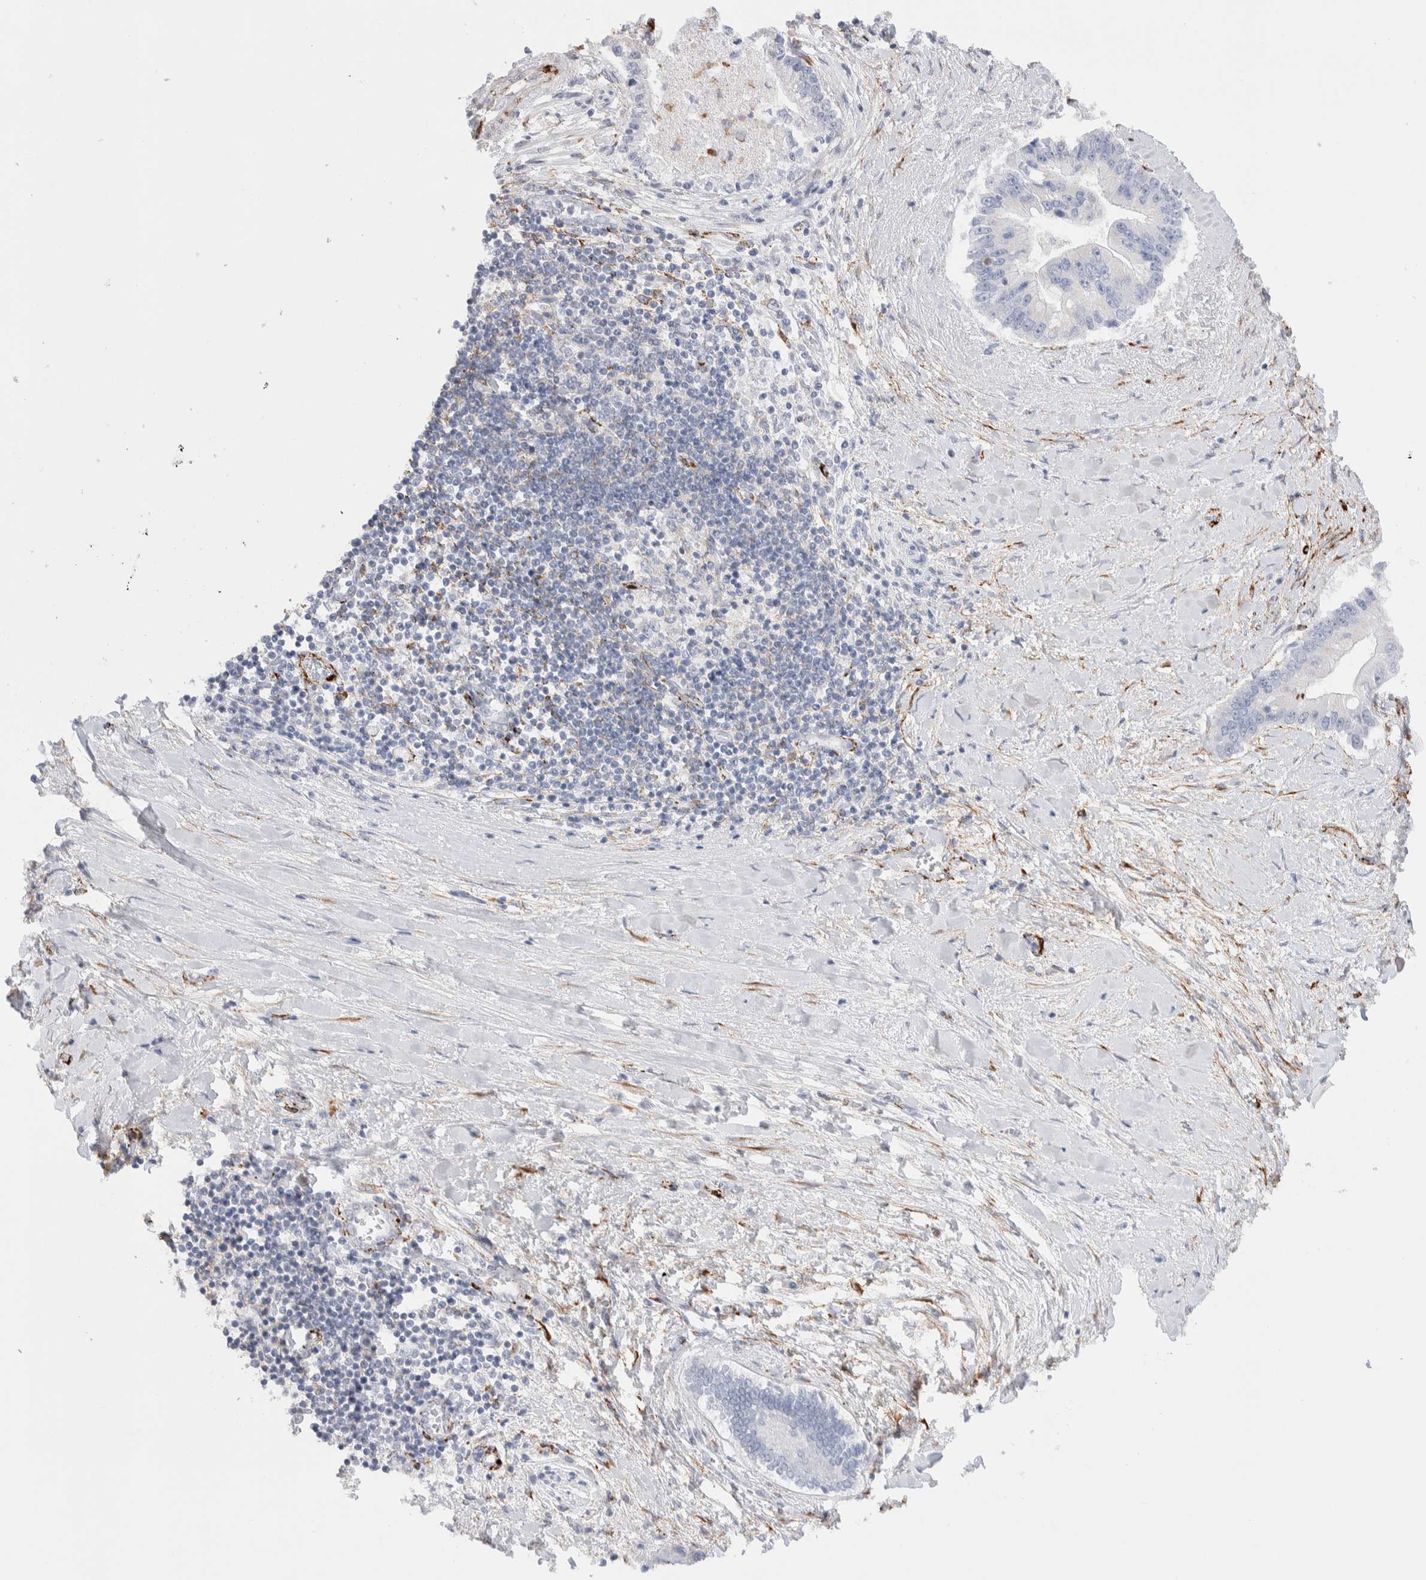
{"staining": {"intensity": "negative", "quantity": "none", "location": "none"}, "tissue": "liver cancer", "cell_type": "Tumor cells", "image_type": "cancer", "snomed": [{"axis": "morphology", "description": "Cholangiocarcinoma"}, {"axis": "topography", "description": "Liver"}], "caption": "IHC micrograph of human cholangiocarcinoma (liver) stained for a protein (brown), which displays no staining in tumor cells. Nuclei are stained in blue.", "gene": "SEPTIN4", "patient": {"sex": "male", "age": 50}}